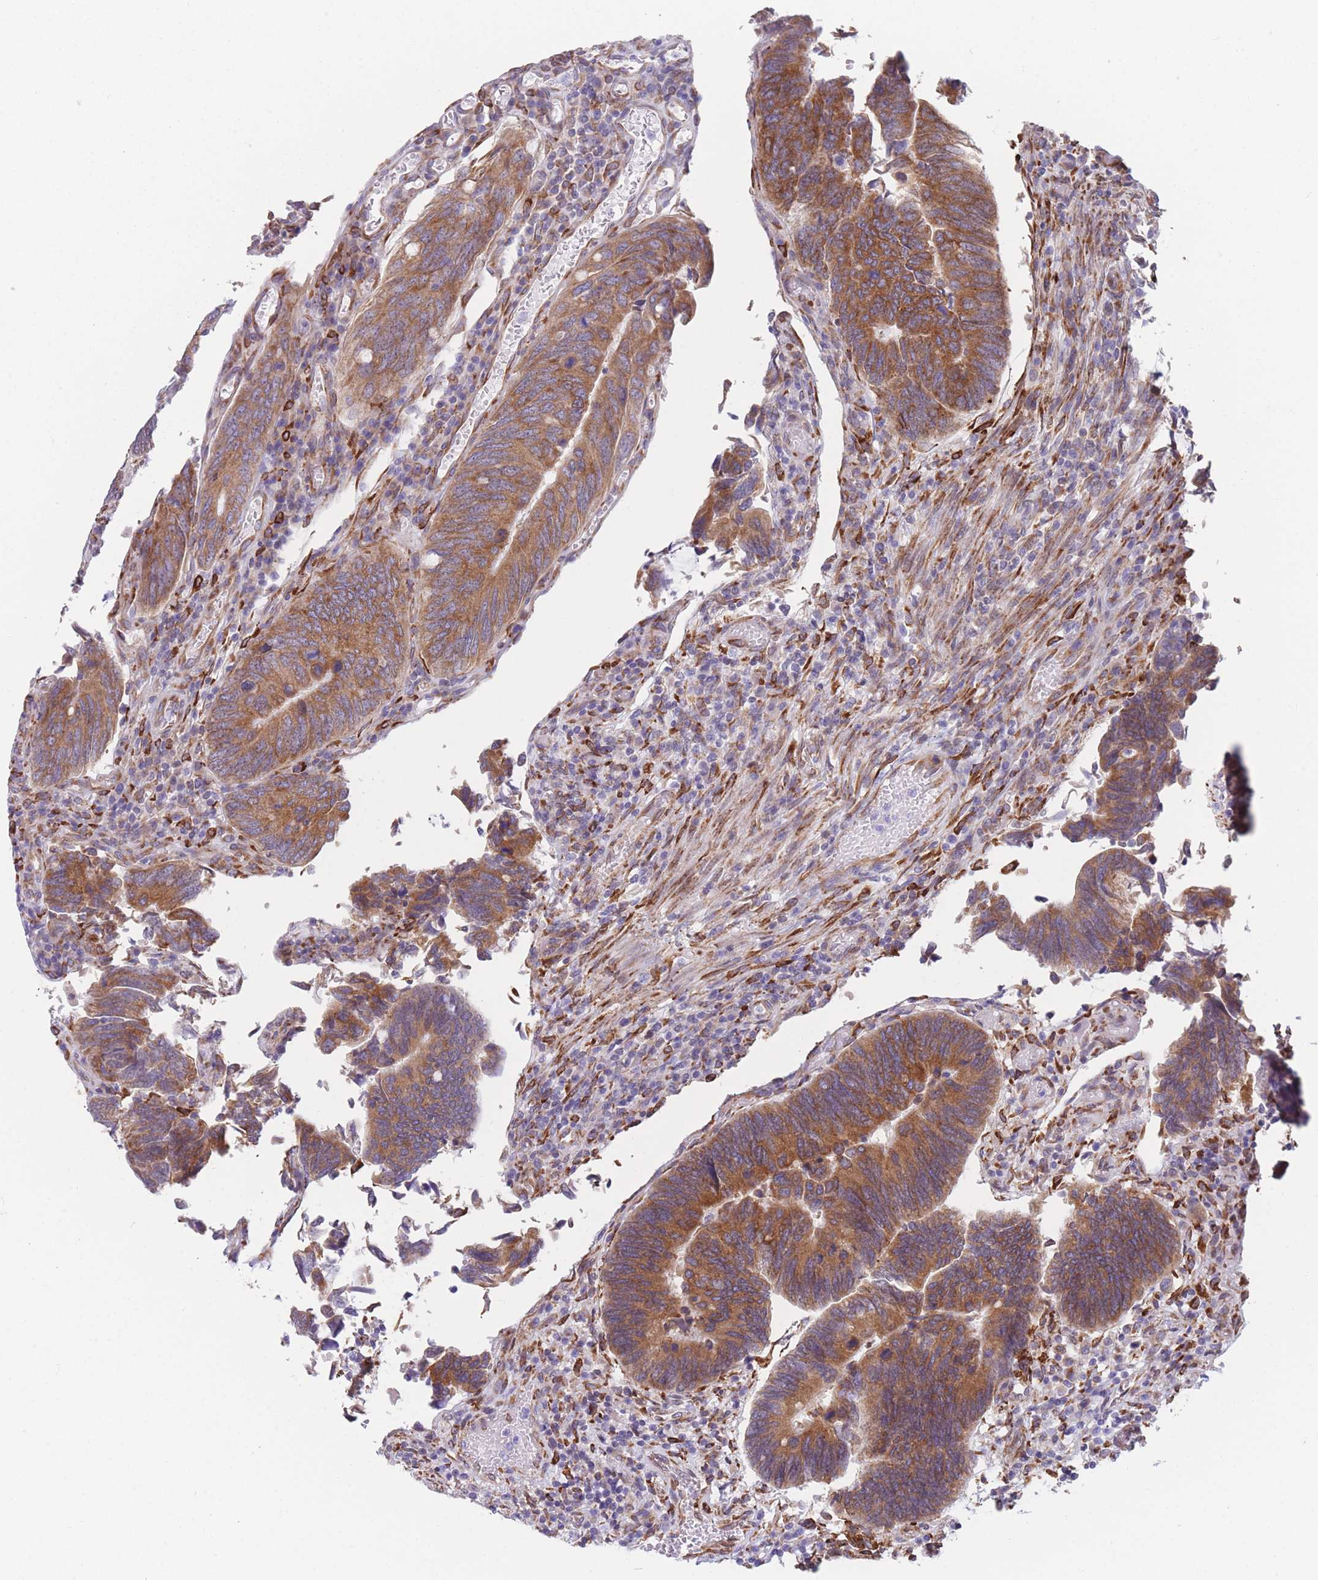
{"staining": {"intensity": "moderate", "quantity": ">75%", "location": "cytoplasmic/membranous"}, "tissue": "colorectal cancer", "cell_type": "Tumor cells", "image_type": "cancer", "snomed": [{"axis": "morphology", "description": "Adenocarcinoma, NOS"}, {"axis": "topography", "description": "Colon"}], "caption": "Protein expression analysis of colorectal cancer (adenocarcinoma) displays moderate cytoplasmic/membranous positivity in approximately >75% of tumor cells. (DAB (3,3'-diaminobenzidine) IHC, brown staining for protein, blue staining for nuclei).", "gene": "AK9", "patient": {"sex": "male", "age": 87}}